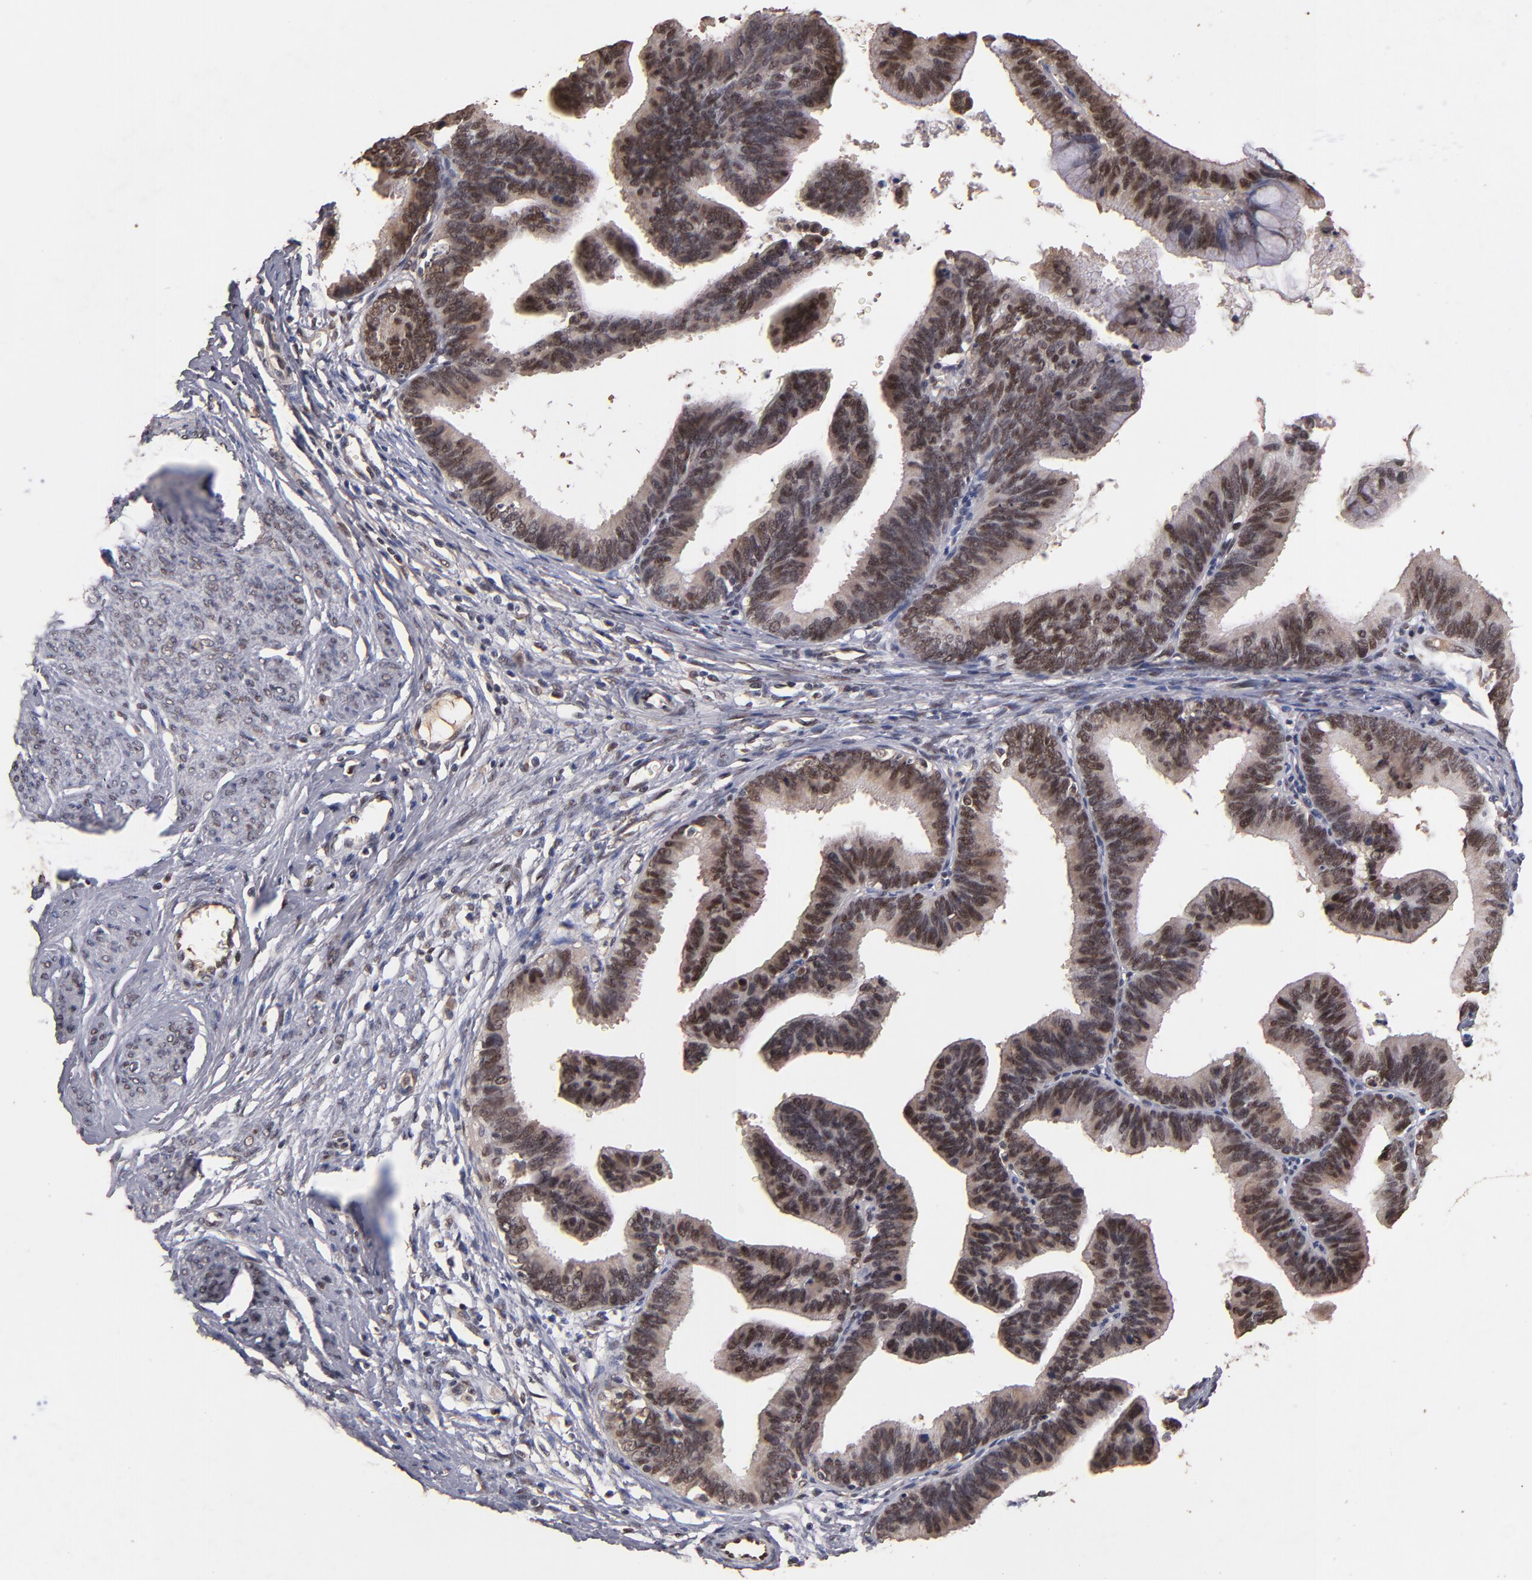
{"staining": {"intensity": "moderate", "quantity": ">75%", "location": "nuclear"}, "tissue": "cervical cancer", "cell_type": "Tumor cells", "image_type": "cancer", "snomed": [{"axis": "morphology", "description": "Adenocarcinoma, NOS"}, {"axis": "topography", "description": "Cervix"}], "caption": "Immunohistochemical staining of cervical cancer (adenocarcinoma) reveals medium levels of moderate nuclear expression in about >75% of tumor cells. Using DAB (3,3'-diaminobenzidine) (brown) and hematoxylin (blue) stains, captured at high magnification using brightfield microscopy.", "gene": "EAPP", "patient": {"sex": "female", "age": 47}}